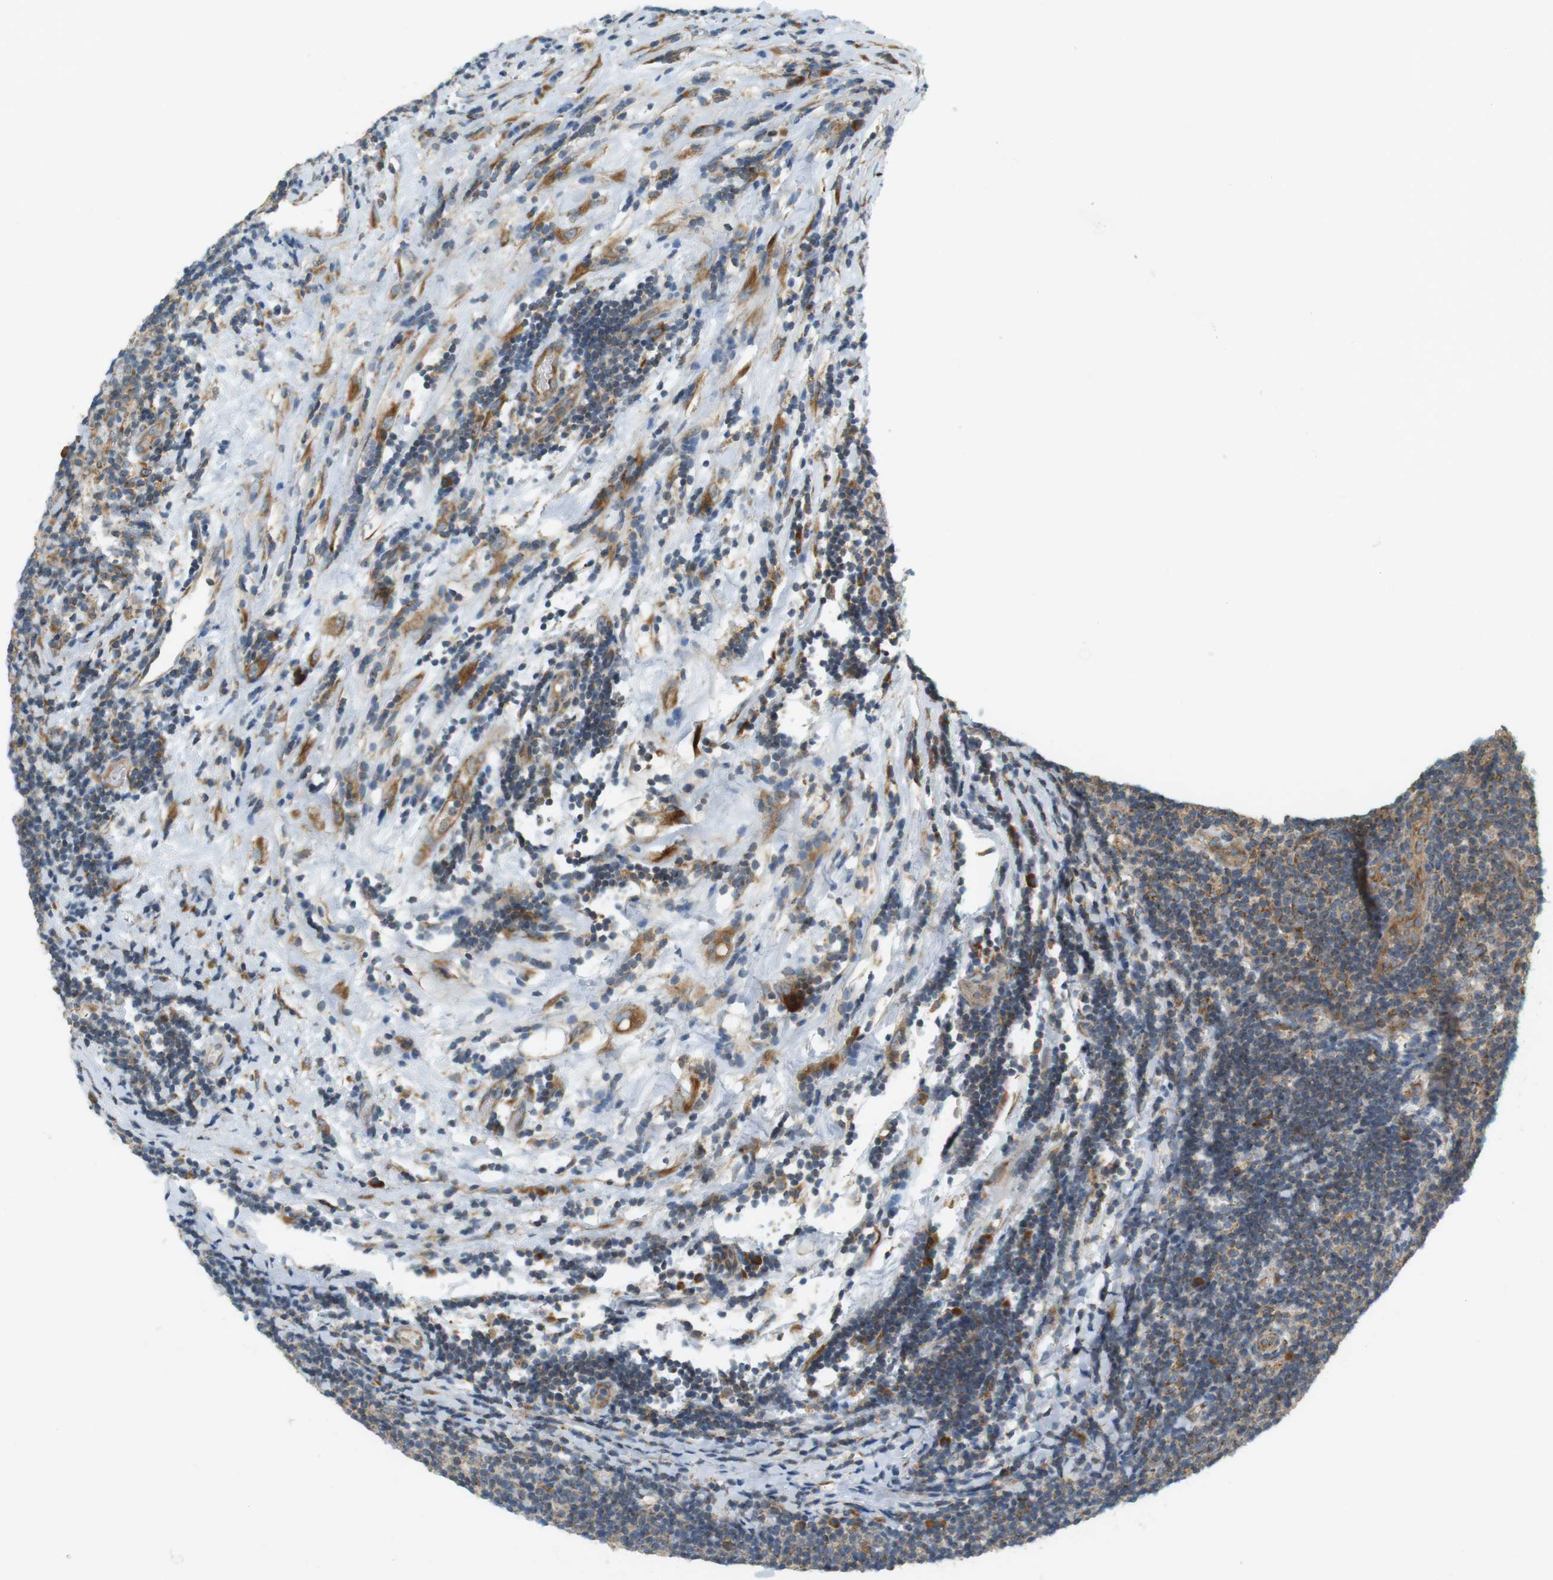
{"staining": {"intensity": "moderate", "quantity": "<25%", "location": "cytoplasmic/membranous"}, "tissue": "lymphoma", "cell_type": "Tumor cells", "image_type": "cancer", "snomed": [{"axis": "morphology", "description": "Malignant lymphoma, non-Hodgkin's type, Low grade"}, {"axis": "topography", "description": "Lymph node"}], "caption": "Immunohistochemical staining of human lymphoma demonstrates low levels of moderate cytoplasmic/membranous protein expression in about <25% of tumor cells.", "gene": "SLC41A1", "patient": {"sex": "male", "age": 83}}